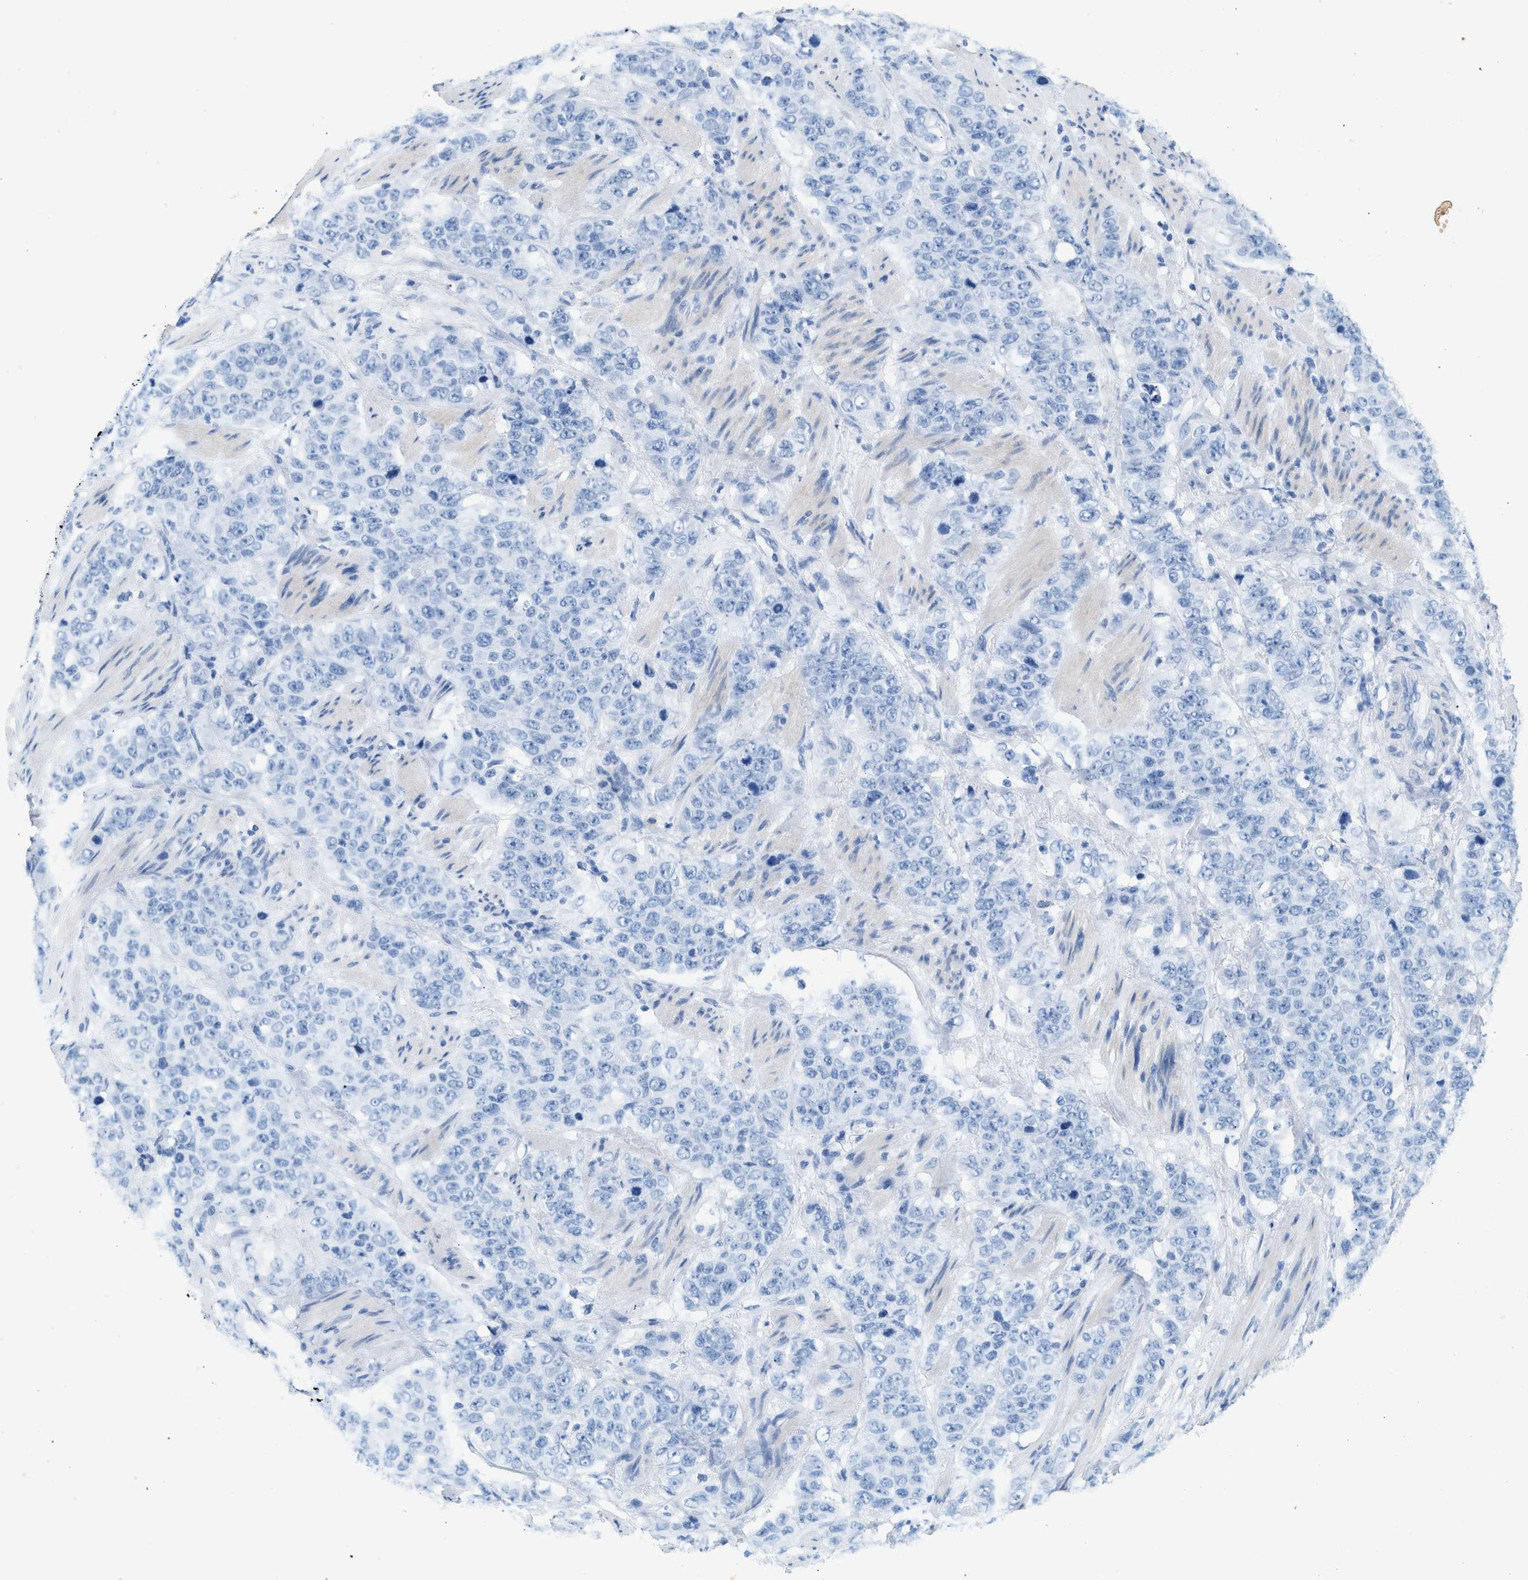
{"staining": {"intensity": "negative", "quantity": "none", "location": "none"}, "tissue": "stomach cancer", "cell_type": "Tumor cells", "image_type": "cancer", "snomed": [{"axis": "morphology", "description": "Adenocarcinoma, NOS"}, {"axis": "topography", "description": "Stomach"}], "caption": "This is an IHC photomicrograph of adenocarcinoma (stomach). There is no staining in tumor cells.", "gene": "HHATL", "patient": {"sex": "male", "age": 48}}